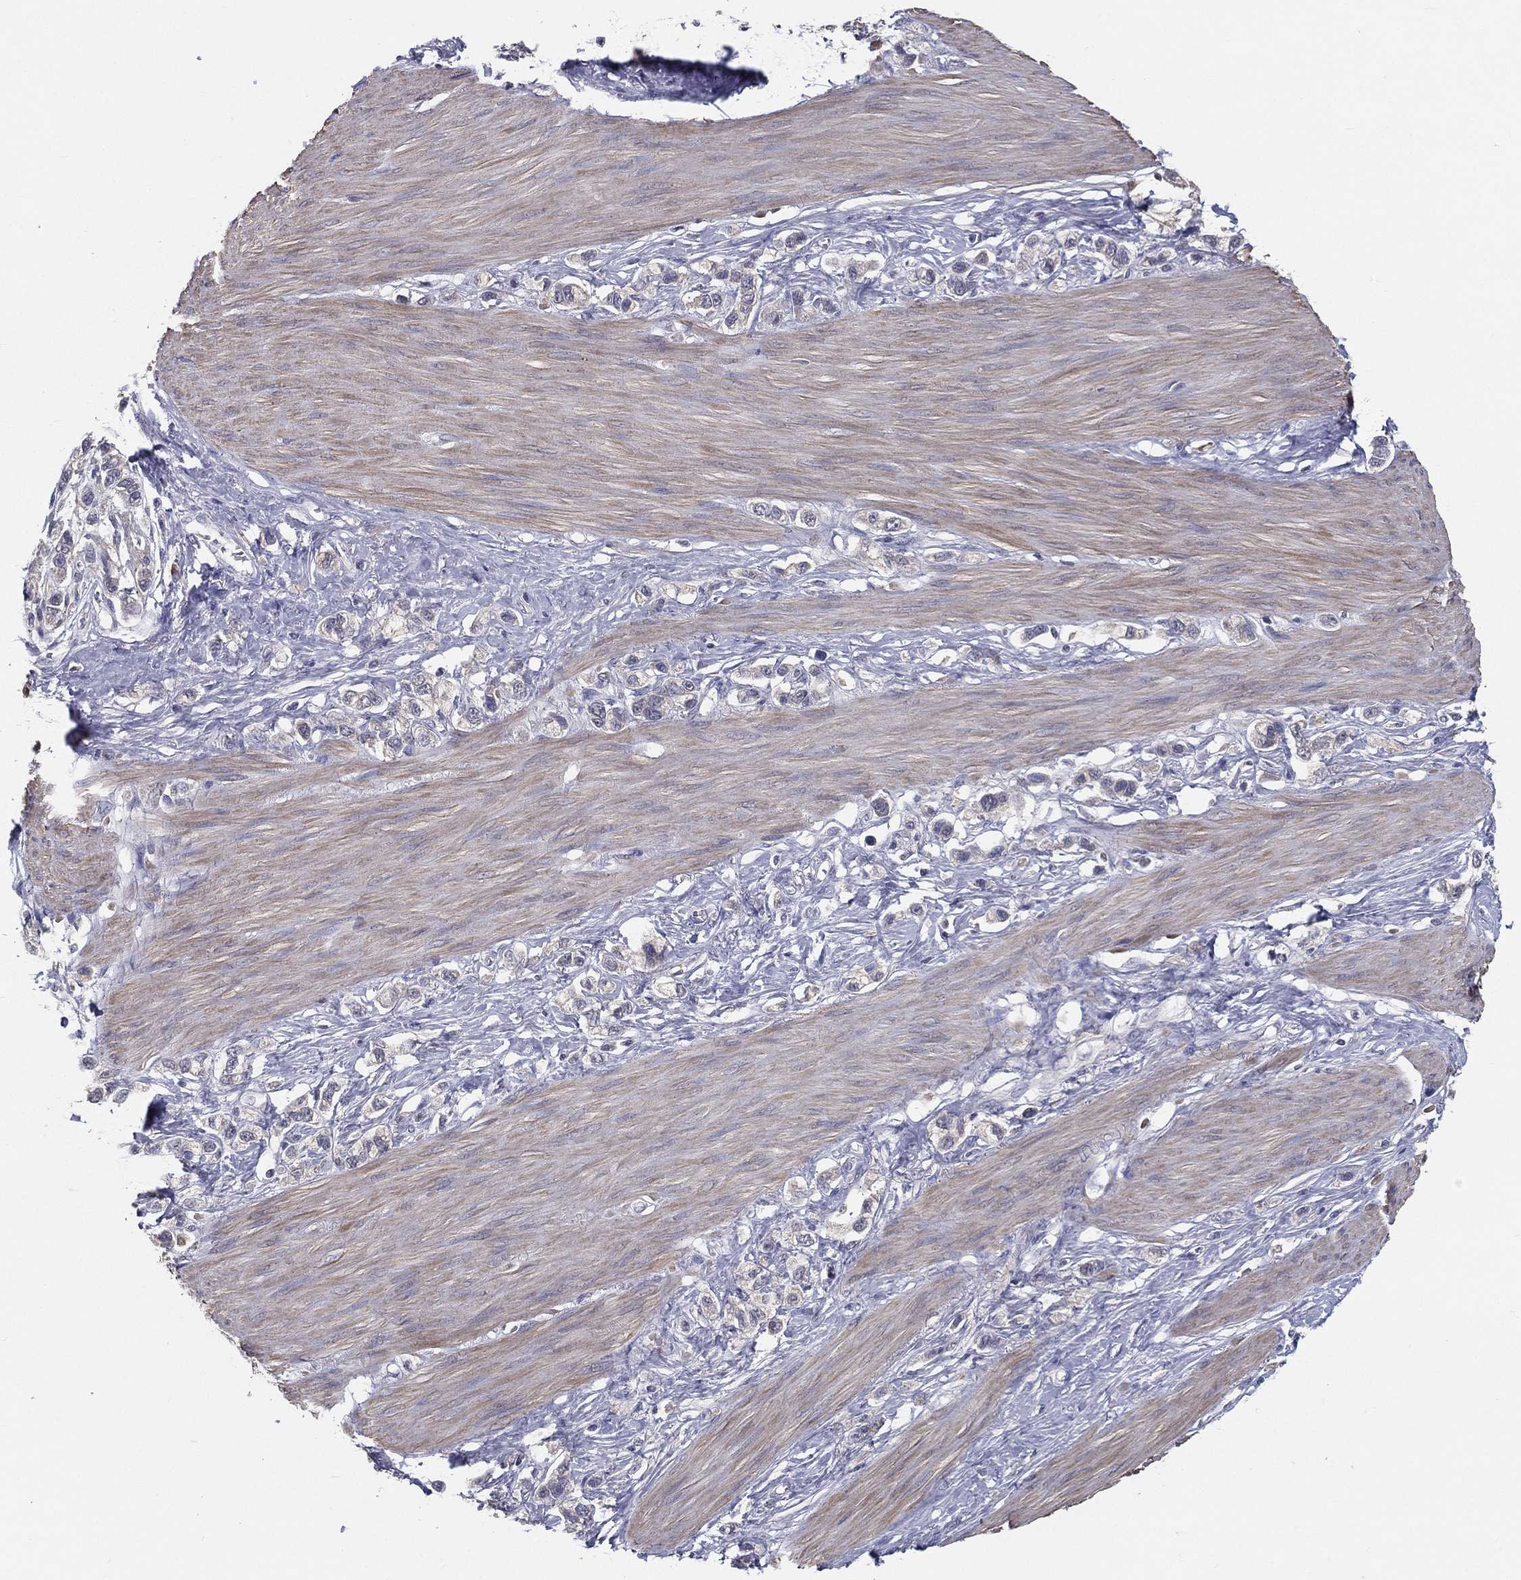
{"staining": {"intensity": "negative", "quantity": "none", "location": "none"}, "tissue": "stomach cancer", "cell_type": "Tumor cells", "image_type": "cancer", "snomed": [{"axis": "morphology", "description": "Normal tissue, NOS"}, {"axis": "morphology", "description": "Adenocarcinoma, NOS"}, {"axis": "morphology", "description": "Adenocarcinoma, High grade"}, {"axis": "topography", "description": "Stomach, upper"}, {"axis": "topography", "description": "Stomach"}], "caption": "Tumor cells show no significant protein positivity in stomach cancer. (Brightfield microscopy of DAB (3,3'-diaminobenzidine) IHC at high magnification).", "gene": "PCSK1", "patient": {"sex": "female", "age": 65}}